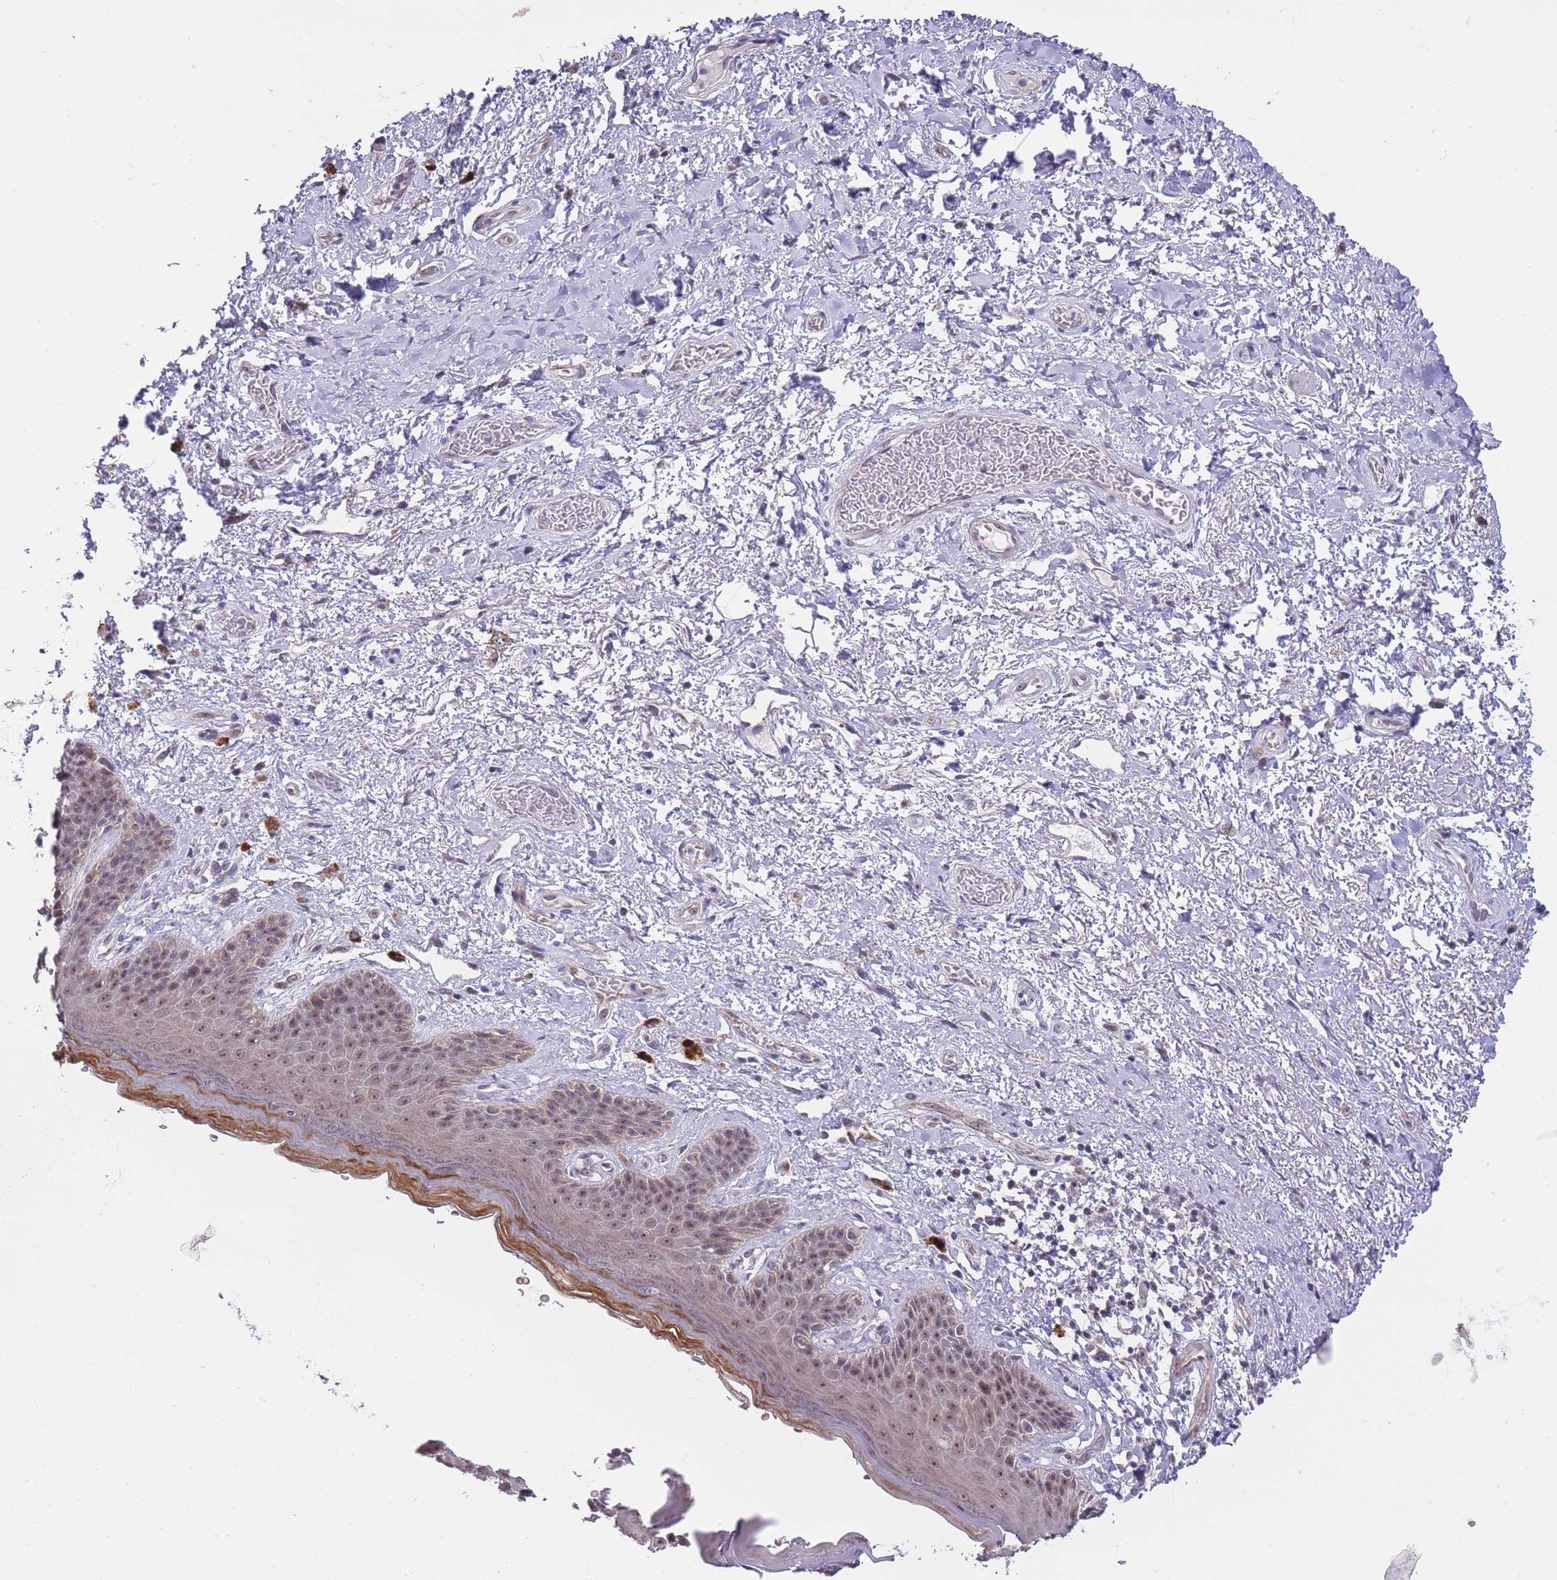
{"staining": {"intensity": "strong", "quantity": "25%-75%", "location": "nuclear"}, "tissue": "skin", "cell_type": "Epidermal cells", "image_type": "normal", "snomed": [{"axis": "morphology", "description": "Normal tissue, NOS"}, {"axis": "topography", "description": "Anal"}], "caption": "Skin stained for a protein reveals strong nuclear positivity in epidermal cells. (DAB = brown stain, brightfield microscopy at high magnification).", "gene": "MCIDAS", "patient": {"sex": "female", "age": 46}}